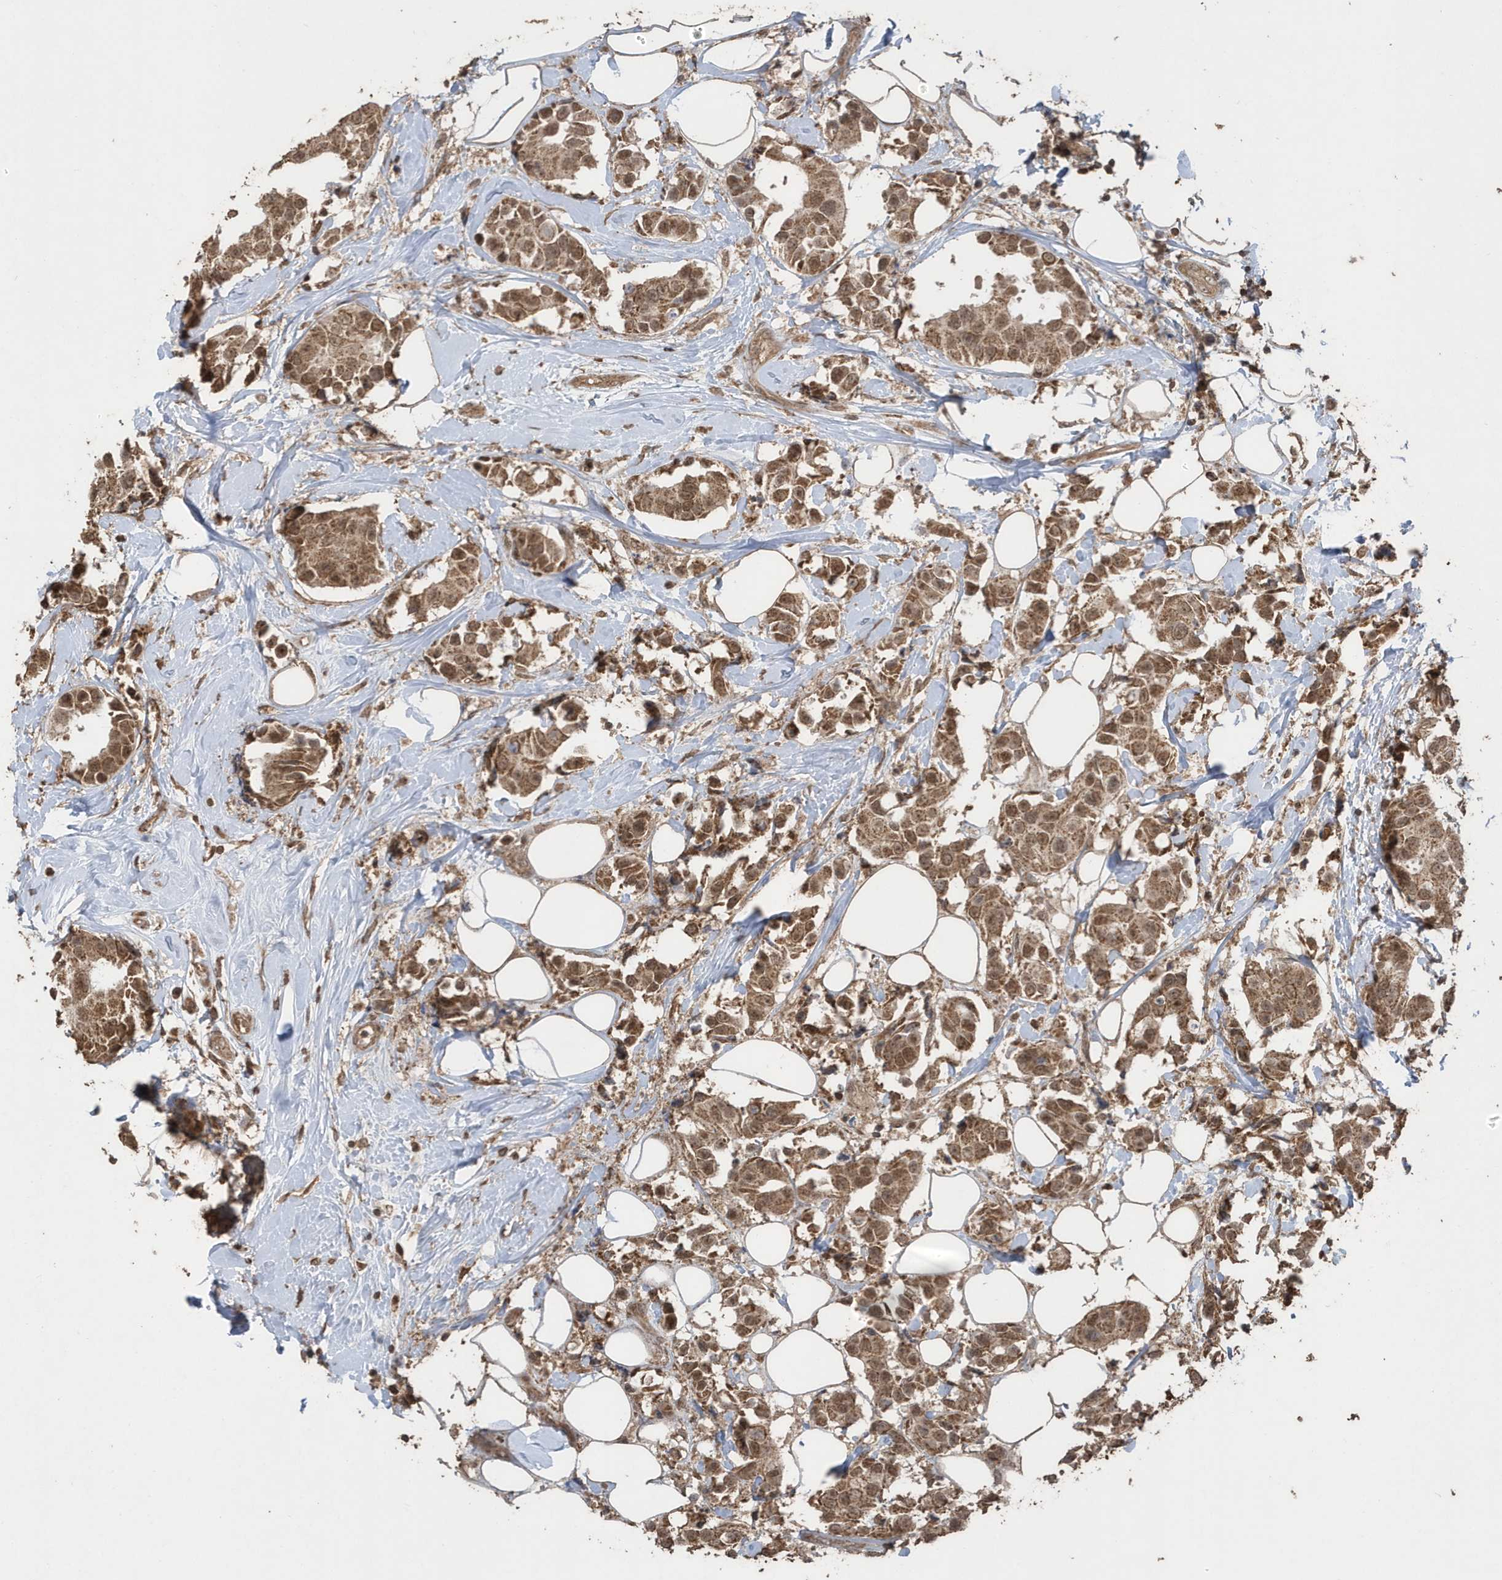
{"staining": {"intensity": "moderate", "quantity": ">75%", "location": "cytoplasmic/membranous,nuclear"}, "tissue": "breast cancer", "cell_type": "Tumor cells", "image_type": "cancer", "snomed": [{"axis": "morphology", "description": "Normal tissue, NOS"}, {"axis": "morphology", "description": "Duct carcinoma"}, {"axis": "topography", "description": "Breast"}], "caption": "IHC (DAB) staining of breast intraductal carcinoma reveals moderate cytoplasmic/membranous and nuclear protein expression in about >75% of tumor cells. (brown staining indicates protein expression, while blue staining denotes nuclei).", "gene": "PAXBP1", "patient": {"sex": "female", "age": 39}}